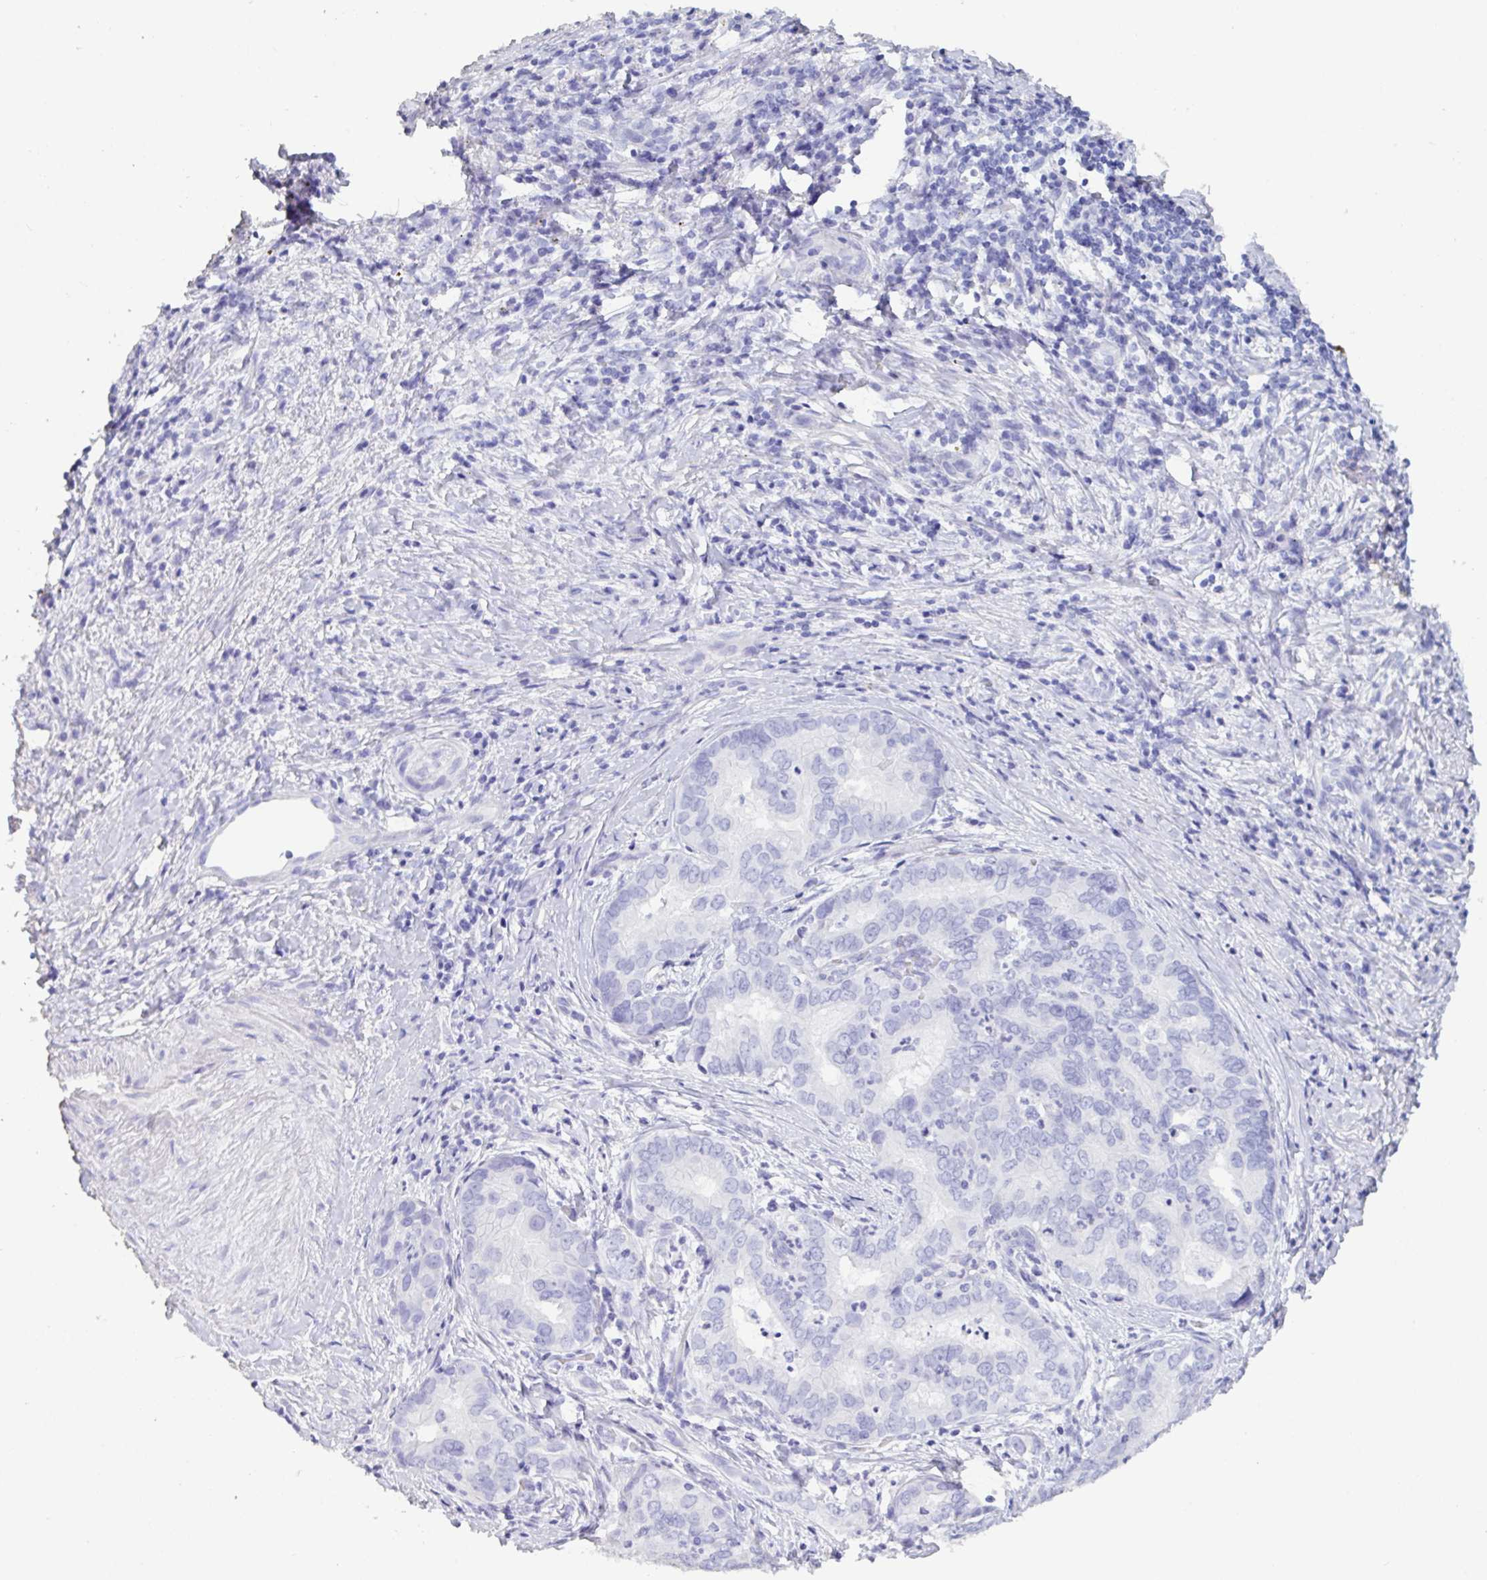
{"staining": {"intensity": "negative", "quantity": "none", "location": "none"}, "tissue": "liver cancer", "cell_type": "Tumor cells", "image_type": "cancer", "snomed": [{"axis": "morphology", "description": "Cholangiocarcinoma"}, {"axis": "topography", "description": "Liver"}], "caption": "Immunohistochemical staining of liver cancer (cholangiocarcinoma) reveals no significant expression in tumor cells.", "gene": "TNNC1", "patient": {"sex": "female", "age": 64}}